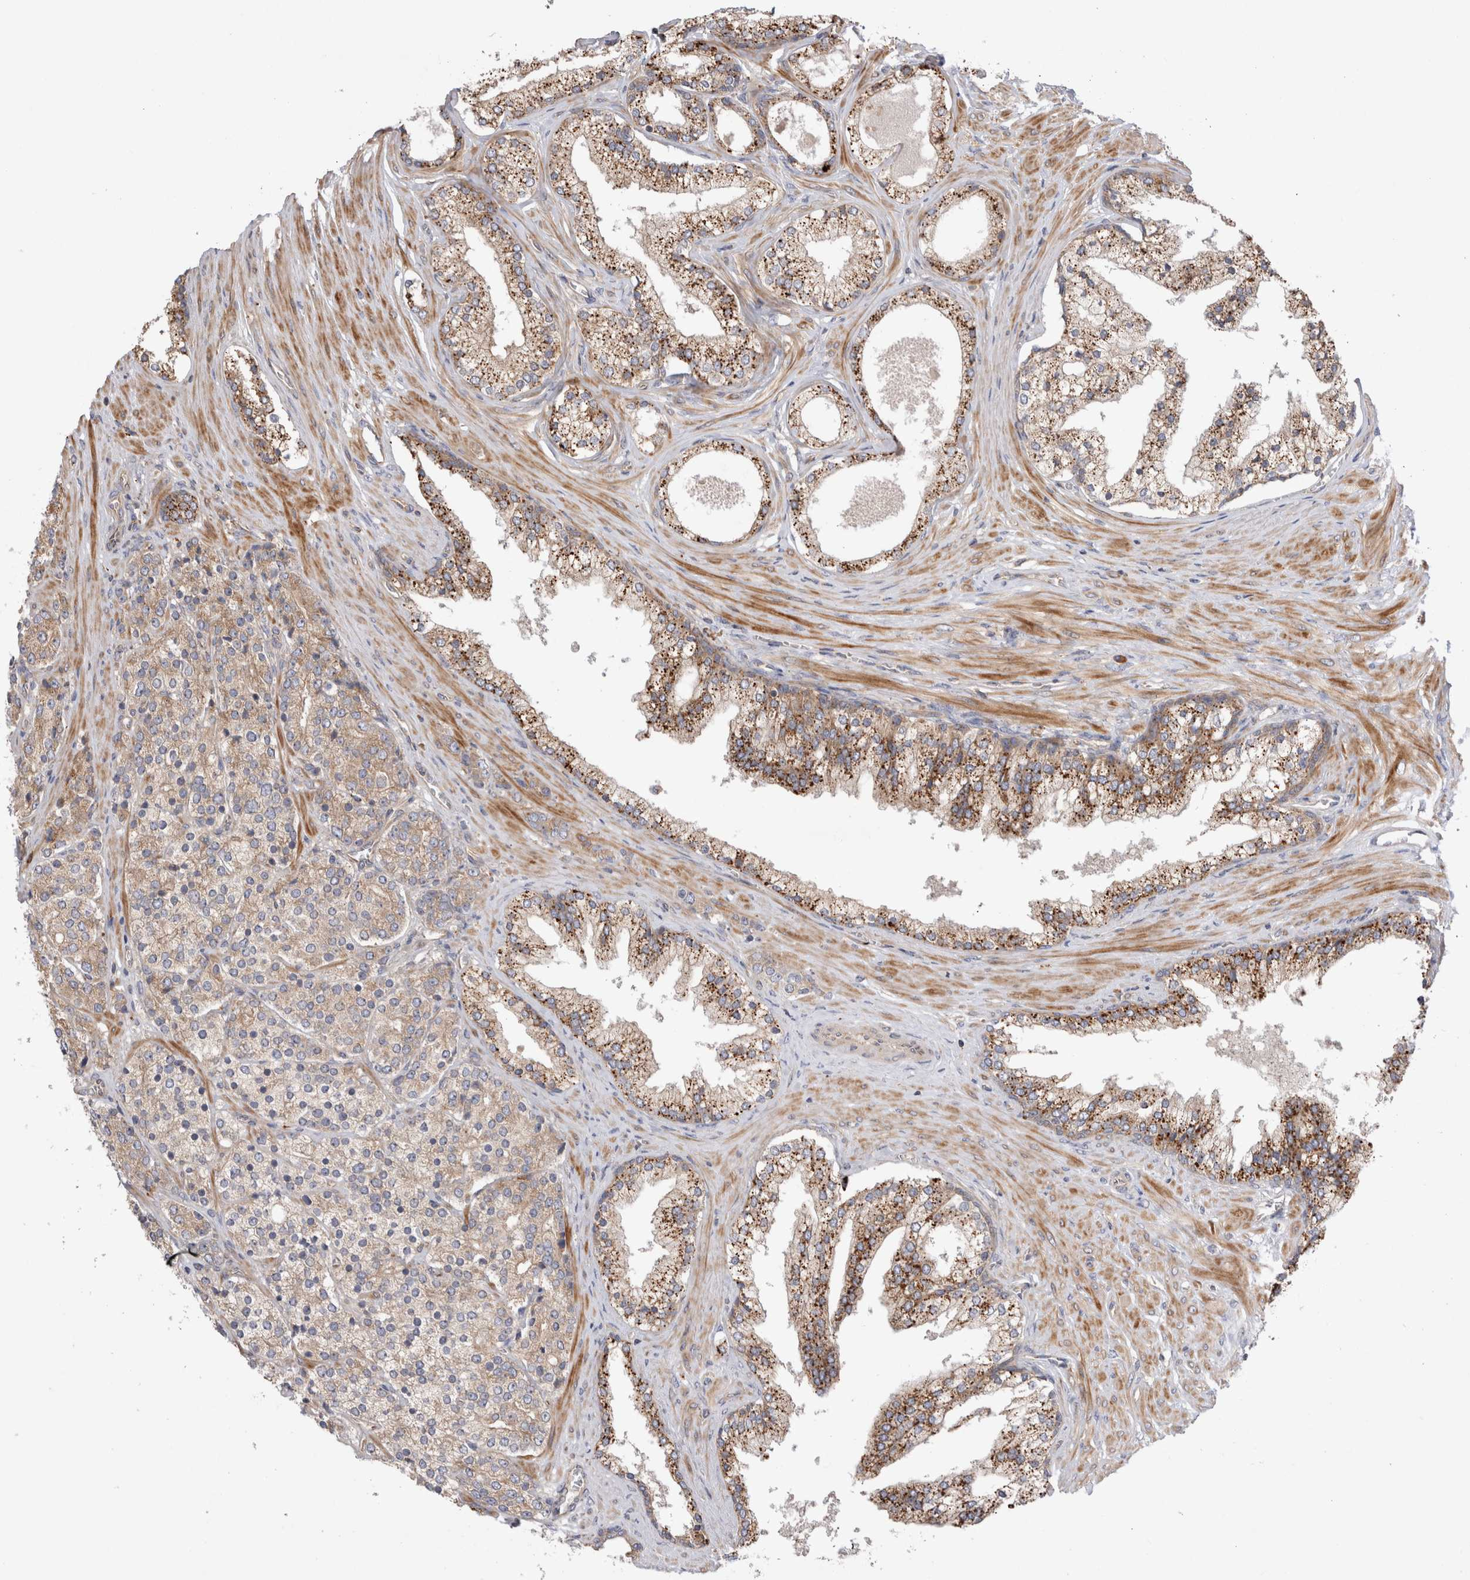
{"staining": {"intensity": "weak", "quantity": "25%-75%", "location": "cytoplasmic/membranous"}, "tissue": "prostate cancer", "cell_type": "Tumor cells", "image_type": "cancer", "snomed": [{"axis": "morphology", "description": "Adenocarcinoma, High grade"}, {"axis": "topography", "description": "Prostate"}], "caption": "Immunohistochemistry (IHC) of prostate adenocarcinoma (high-grade) exhibits low levels of weak cytoplasmic/membranous expression in approximately 25%-75% of tumor cells.", "gene": "PDCD10", "patient": {"sex": "male", "age": 71}}